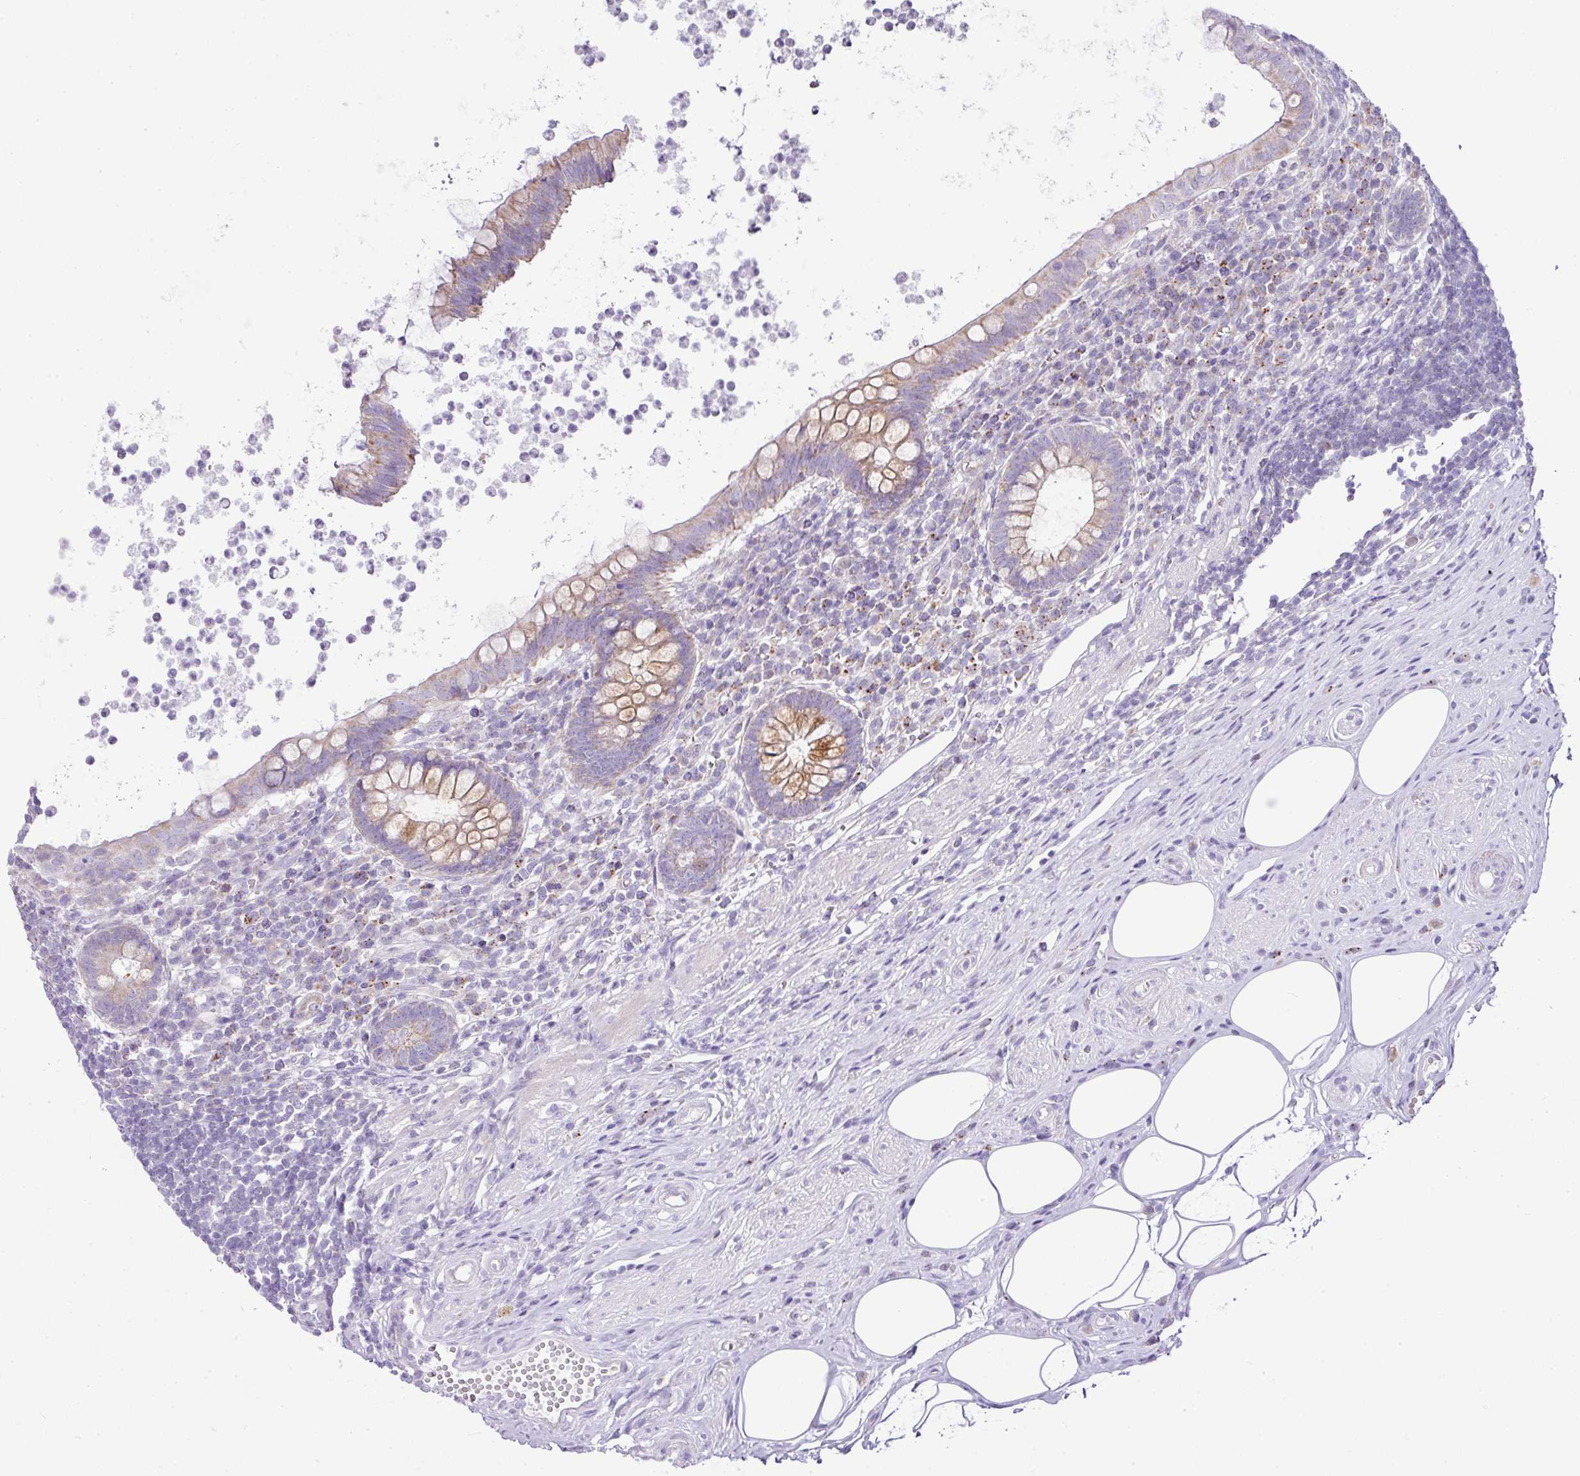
{"staining": {"intensity": "moderate", "quantity": "25%-75%", "location": "cytoplasmic/membranous"}, "tissue": "appendix", "cell_type": "Glandular cells", "image_type": "normal", "snomed": [{"axis": "morphology", "description": "Normal tissue, NOS"}, {"axis": "topography", "description": "Appendix"}], "caption": "About 25%-75% of glandular cells in benign appendix show moderate cytoplasmic/membranous protein positivity as visualized by brown immunohistochemical staining.", "gene": "PGAP4", "patient": {"sex": "female", "age": 56}}